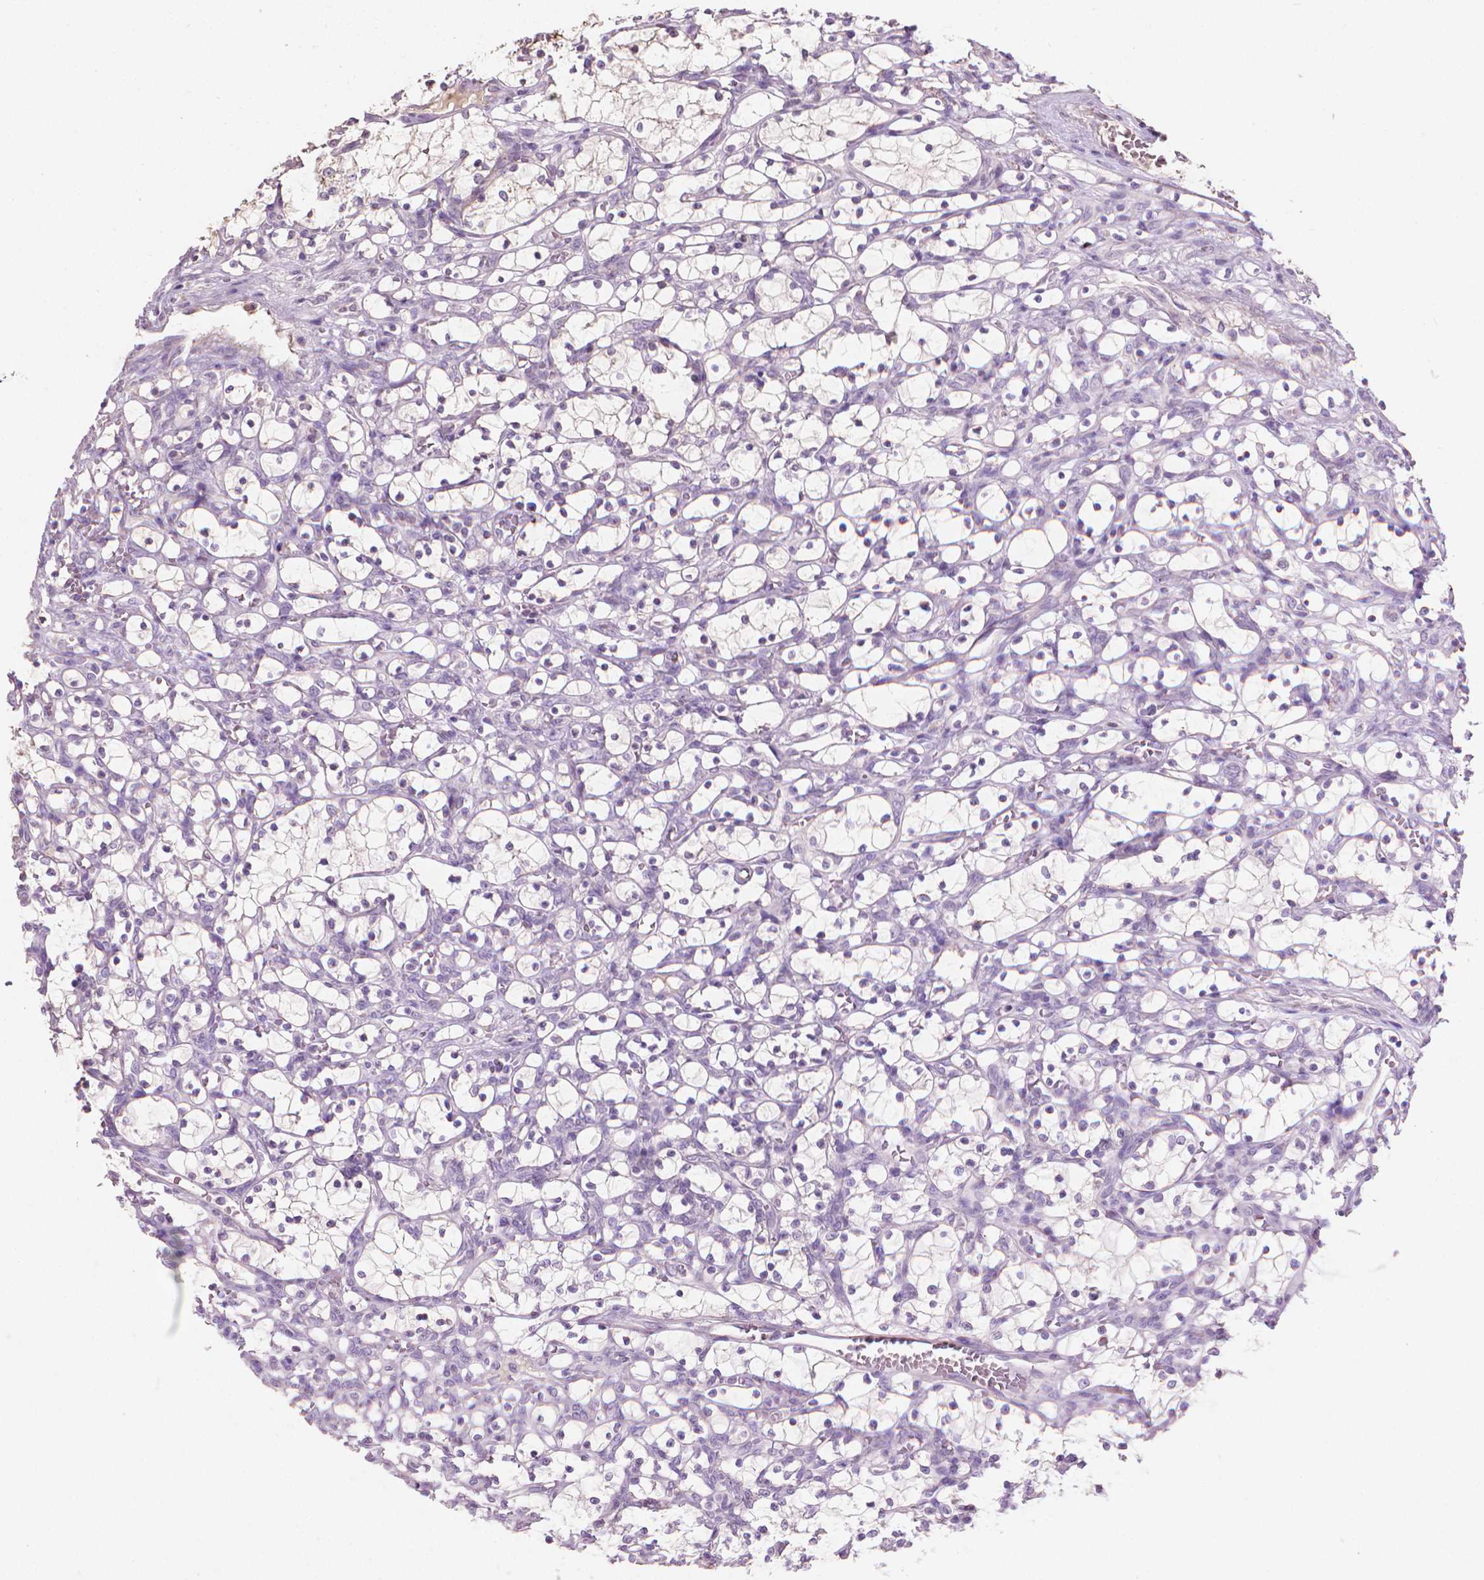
{"staining": {"intensity": "negative", "quantity": "none", "location": "none"}, "tissue": "renal cancer", "cell_type": "Tumor cells", "image_type": "cancer", "snomed": [{"axis": "morphology", "description": "Adenocarcinoma, NOS"}, {"axis": "topography", "description": "Kidney"}], "caption": "An IHC micrograph of adenocarcinoma (renal) is shown. There is no staining in tumor cells of adenocarcinoma (renal).", "gene": "CABCOCO1", "patient": {"sex": "female", "age": 69}}